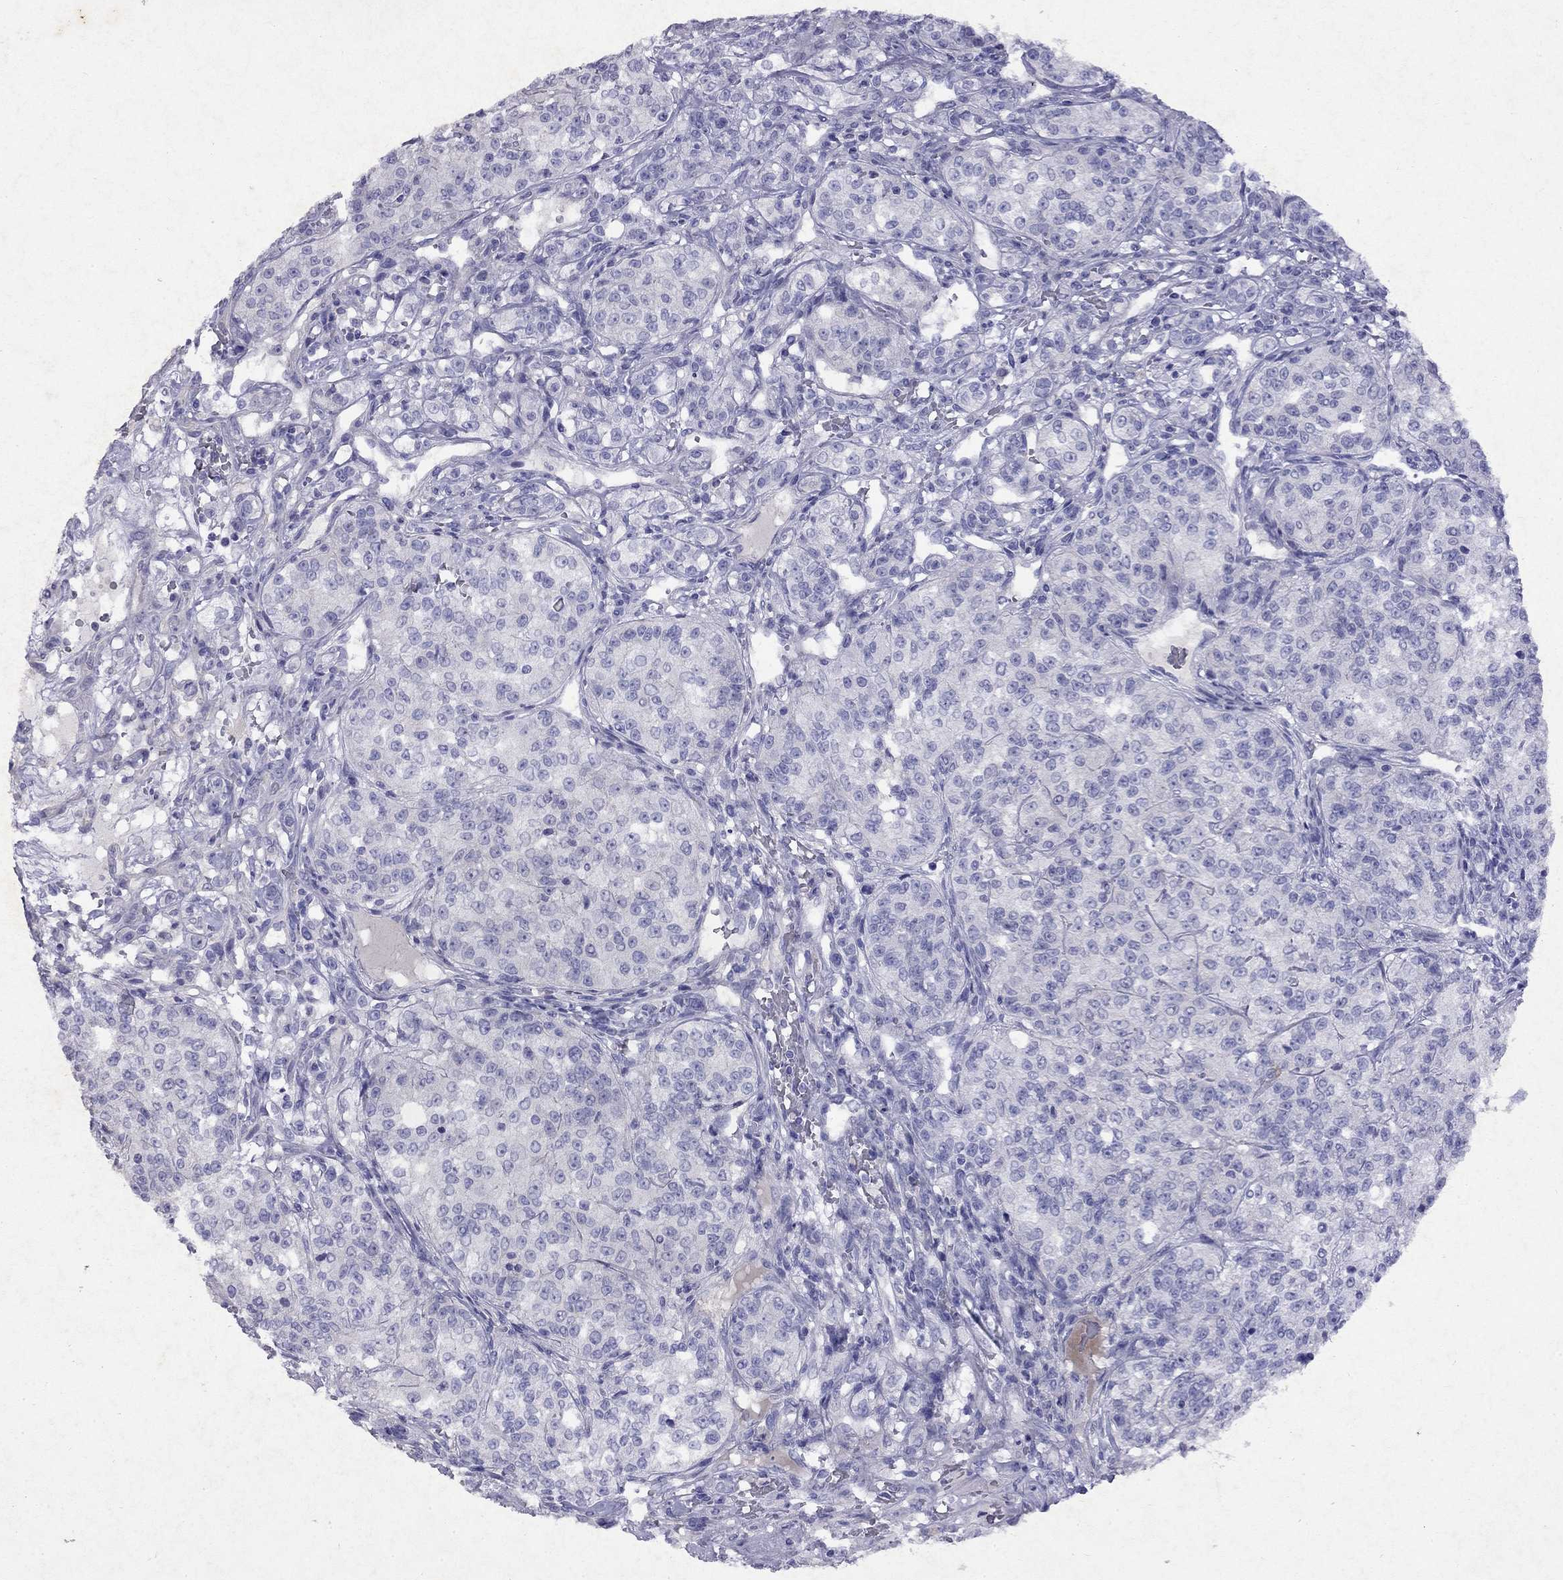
{"staining": {"intensity": "negative", "quantity": "none", "location": "none"}, "tissue": "renal cancer", "cell_type": "Tumor cells", "image_type": "cancer", "snomed": [{"axis": "morphology", "description": "Adenocarcinoma, NOS"}, {"axis": "topography", "description": "Kidney"}], "caption": "Immunohistochemistry (IHC) micrograph of neoplastic tissue: renal adenocarcinoma stained with DAB (3,3'-diaminobenzidine) demonstrates no significant protein expression in tumor cells.", "gene": "GNAT3", "patient": {"sex": "female", "age": 63}}